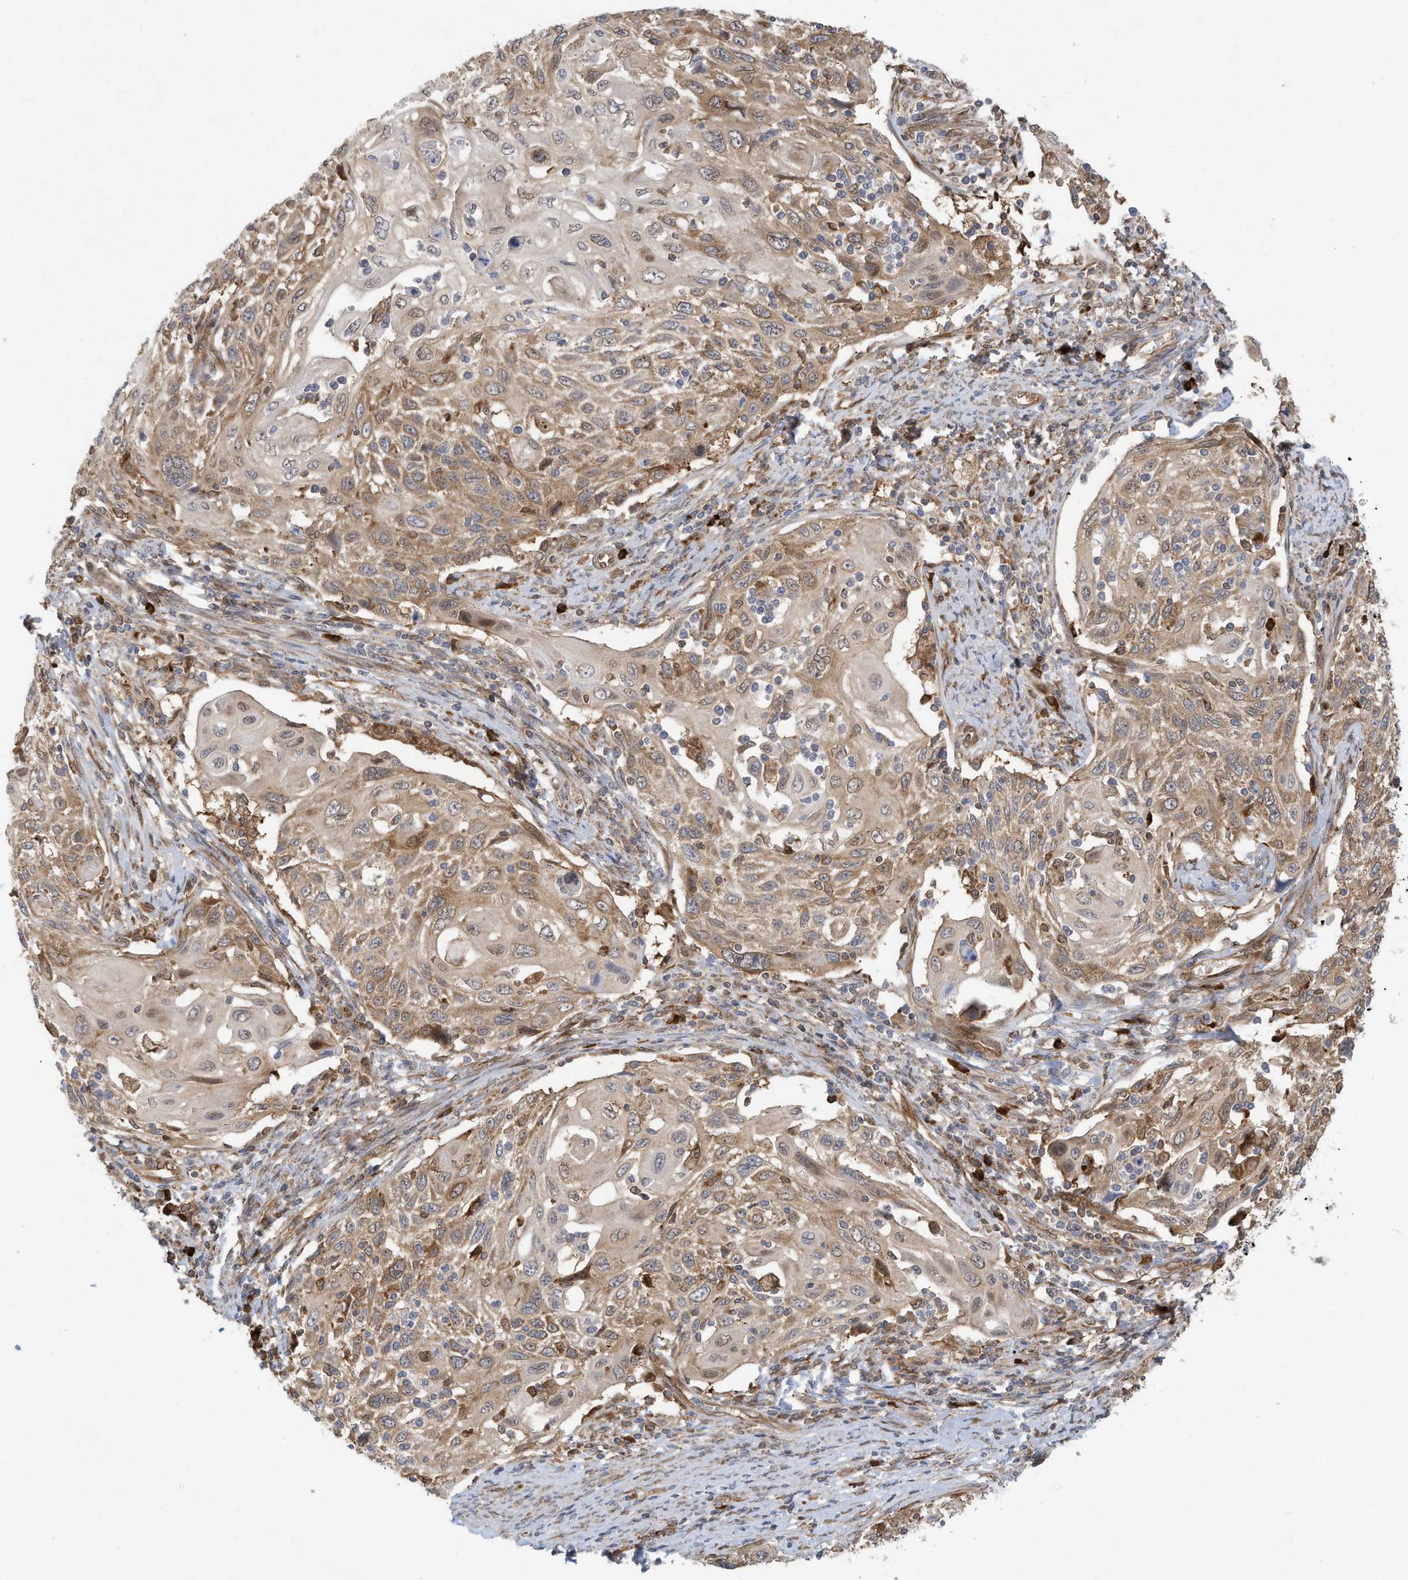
{"staining": {"intensity": "weak", "quantity": ">75%", "location": "cytoplasmic/membranous"}, "tissue": "cervical cancer", "cell_type": "Tumor cells", "image_type": "cancer", "snomed": [{"axis": "morphology", "description": "Squamous cell carcinoma, NOS"}, {"axis": "topography", "description": "Cervix"}], "caption": "About >75% of tumor cells in cervical squamous cell carcinoma display weak cytoplasmic/membranous protein staining as visualized by brown immunohistochemical staining.", "gene": "USE1", "patient": {"sex": "female", "age": 70}}